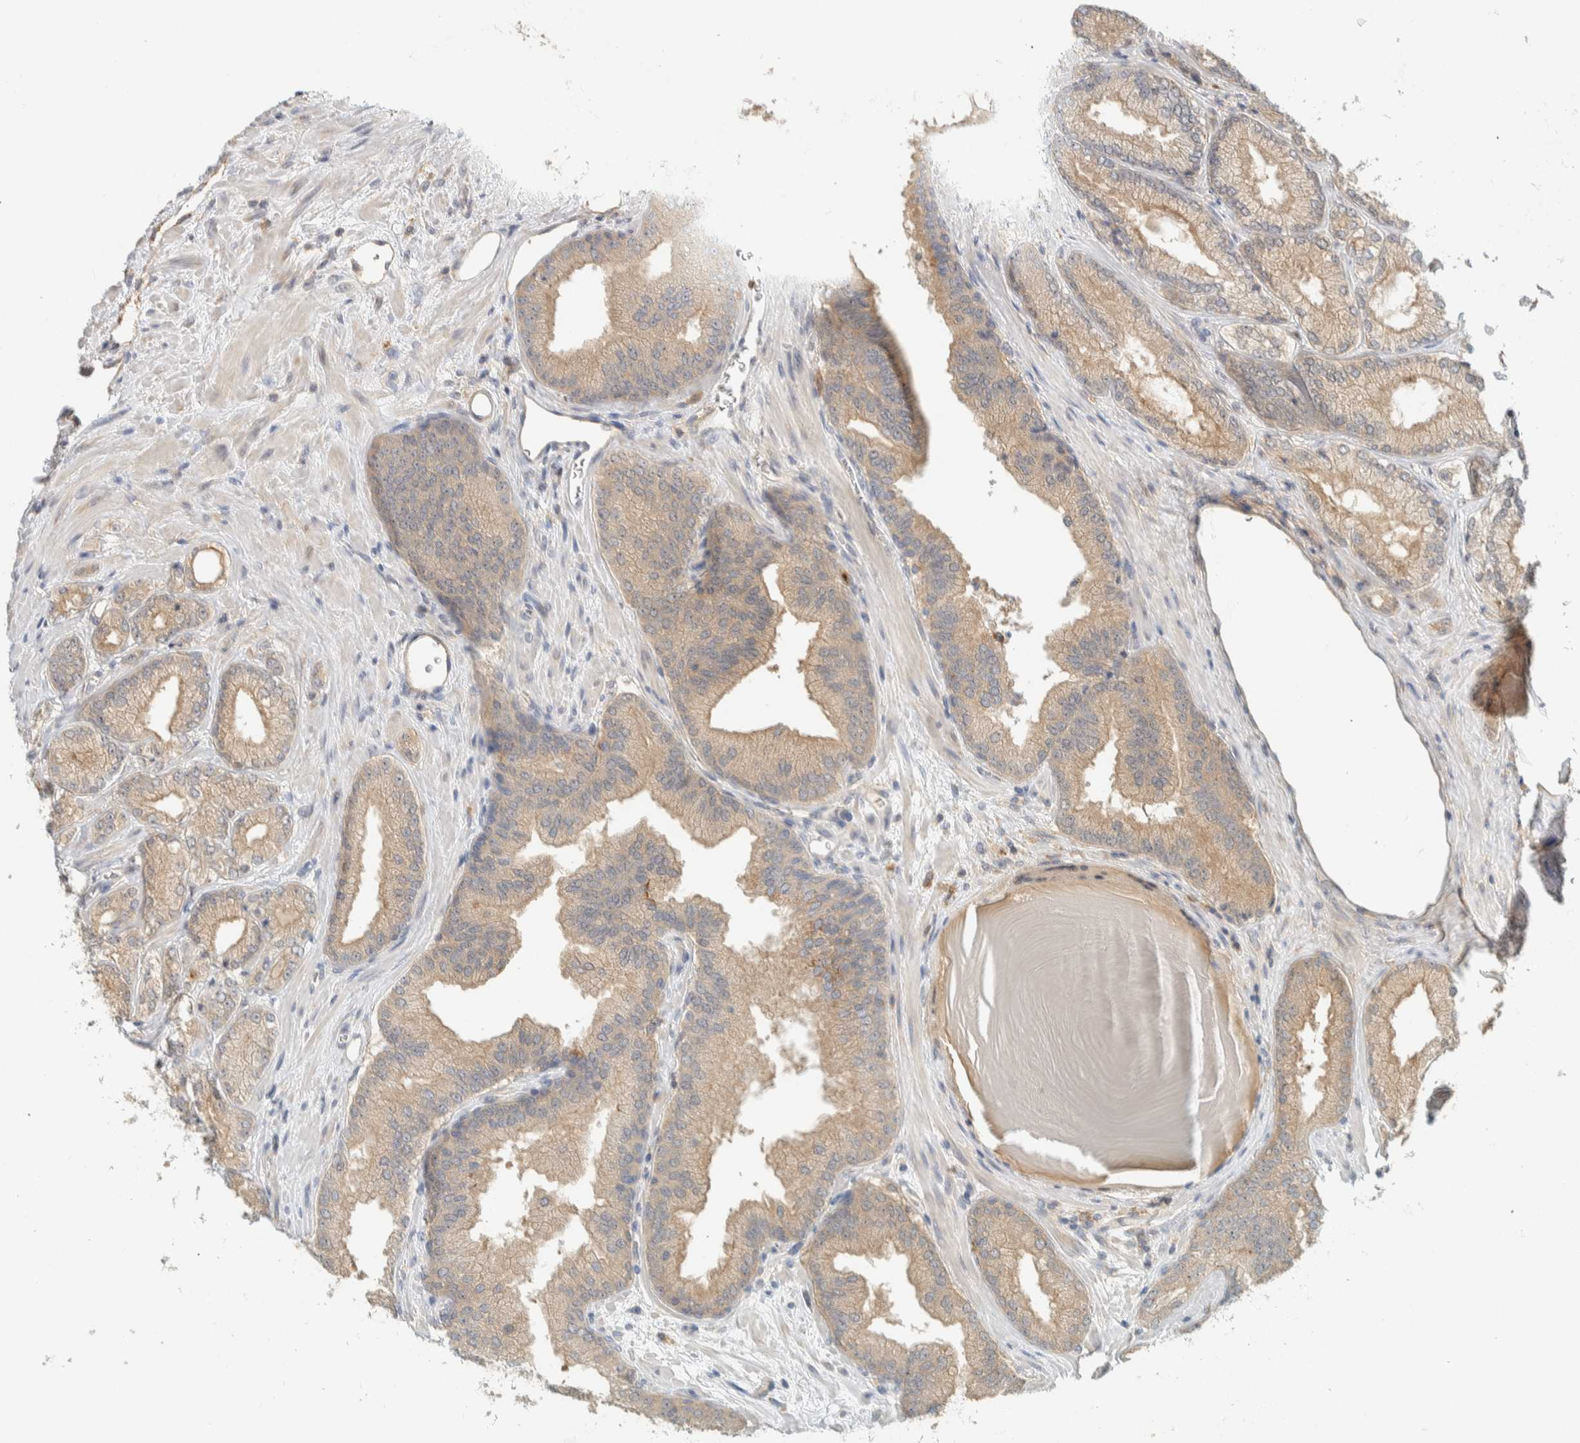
{"staining": {"intensity": "weak", "quantity": ">75%", "location": "cytoplasmic/membranous"}, "tissue": "prostate cancer", "cell_type": "Tumor cells", "image_type": "cancer", "snomed": [{"axis": "morphology", "description": "Adenocarcinoma, Low grade"}, {"axis": "topography", "description": "Prostate"}], "caption": "Protein expression analysis of human low-grade adenocarcinoma (prostate) reveals weak cytoplasmic/membranous positivity in approximately >75% of tumor cells.", "gene": "RAB11FIP1", "patient": {"sex": "male", "age": 65}}